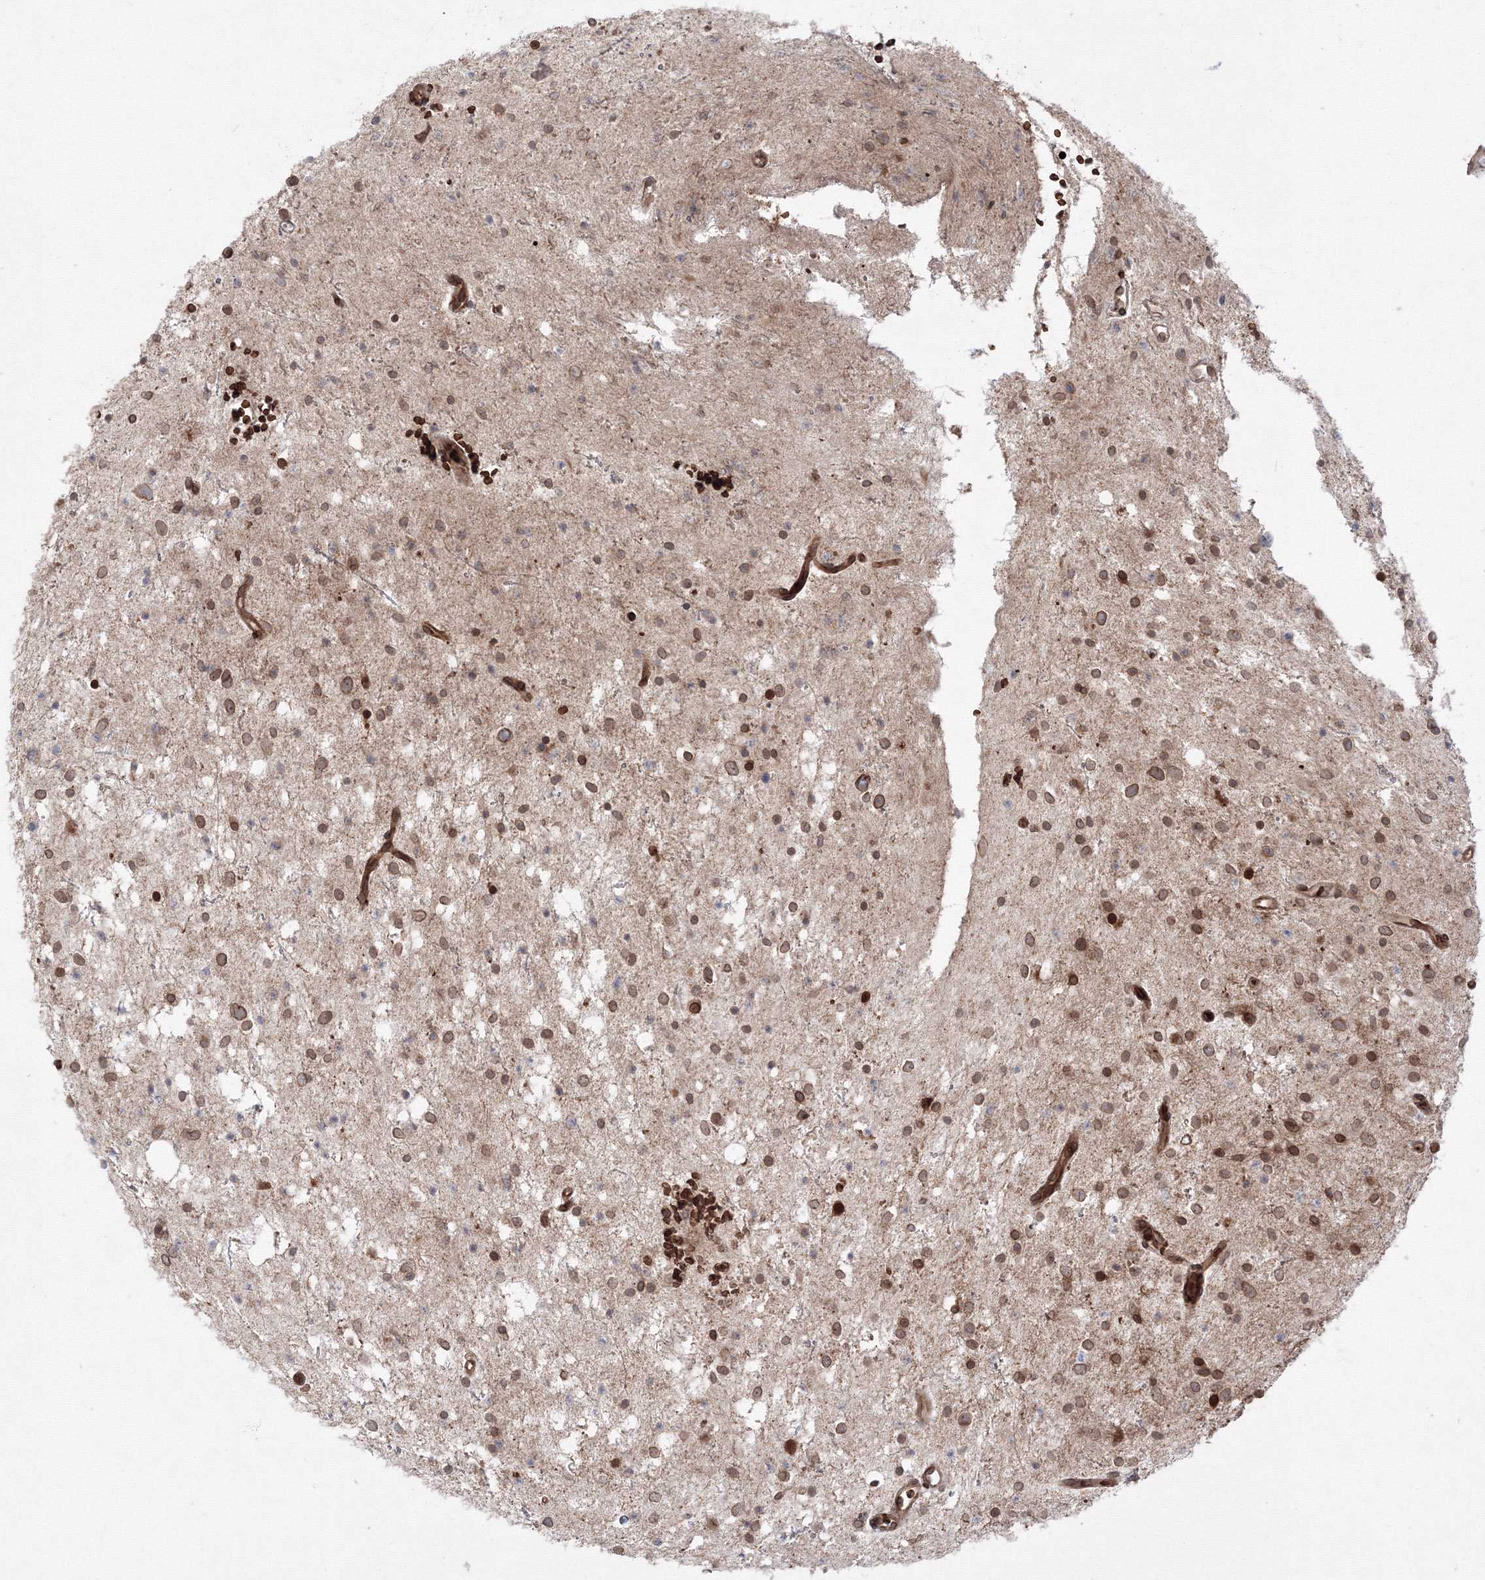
{"staining": {"intensity": "moderate", "quantity": ">75%", "location": "cytoplasmic/membranous,nuclear"}, "tissue": "glioma", "cell_type": "Tumor cells", "image_type": "cancer", "snomed": [{"axis": "morphology", "description": "Glioma, malignant, Low grade"}, {"axis": "topography", "description": "Brain"}], "caption": "This photomicrograph shows malignant glioma (low-grade) stained with immunohistochemistry (IHC) to label a protein in brown. The cytoplasmic/membranous and nuclear of tumor cells show moderate positivity for the protein. Nuclei are counter-stained blue.", "gene": "DNAJB2", "patient": {"sex": "female", "age": 37}}